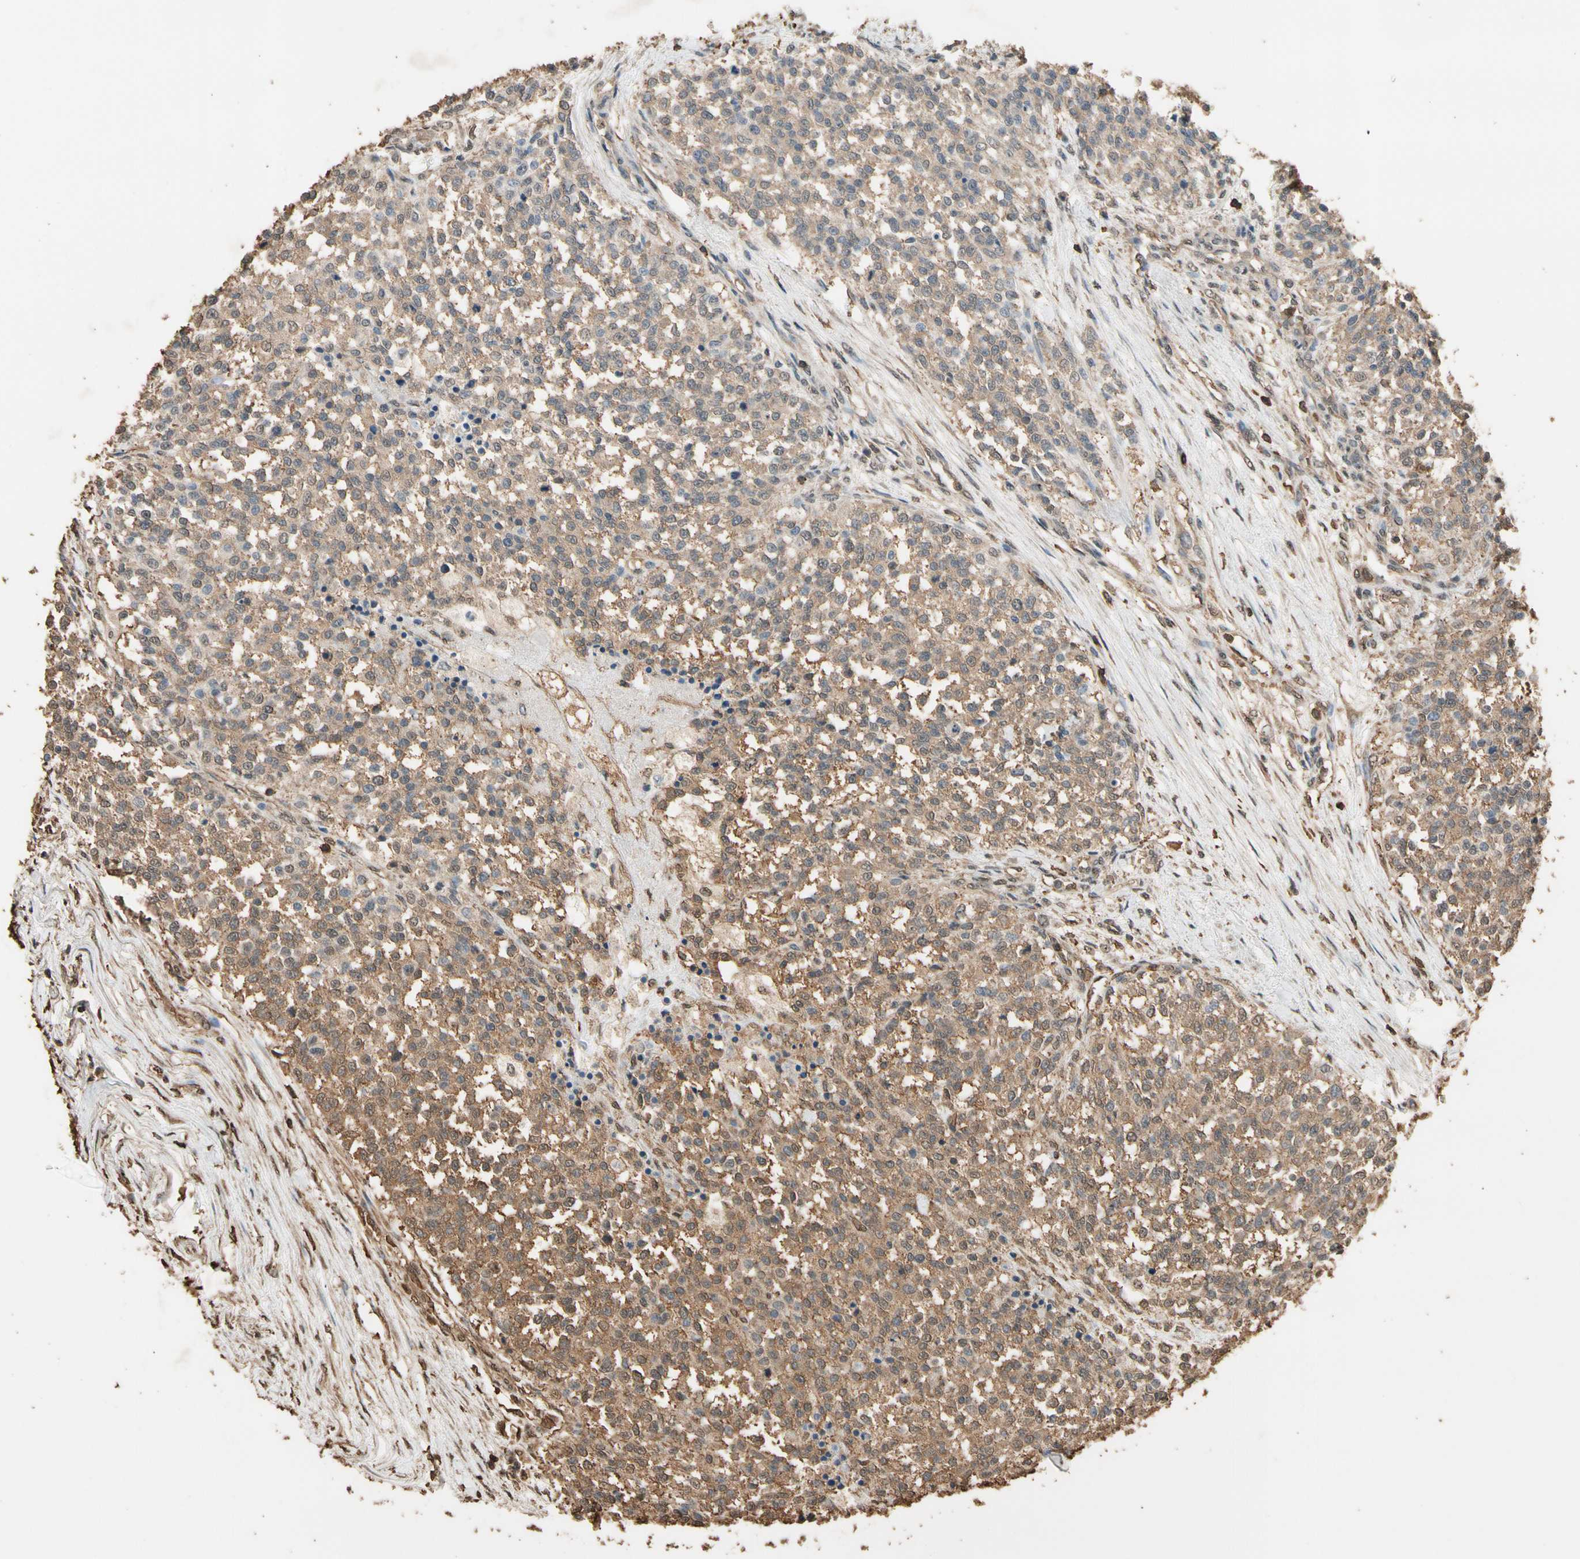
{"staining": {"intensity": "moderate", "quantity": ">75%", "location": "cytoplasmic/membranous"}, "tissue": "testis cancer", "cell_type": "Tumor cells", "image_type": "cancer", "snomed": [{"axis": "morphology", "description": "Seminoma, NOS"}, {"axis": "topography", "description": "Testis"}], "caption": "A micrograph of human testis cancer stained for a protein demonstrates moderate cytoplasmic/membranous brown staining in tumor cells.", "gene": "TNFSF13B", "patient": {"sex": "male", "age": 59}}